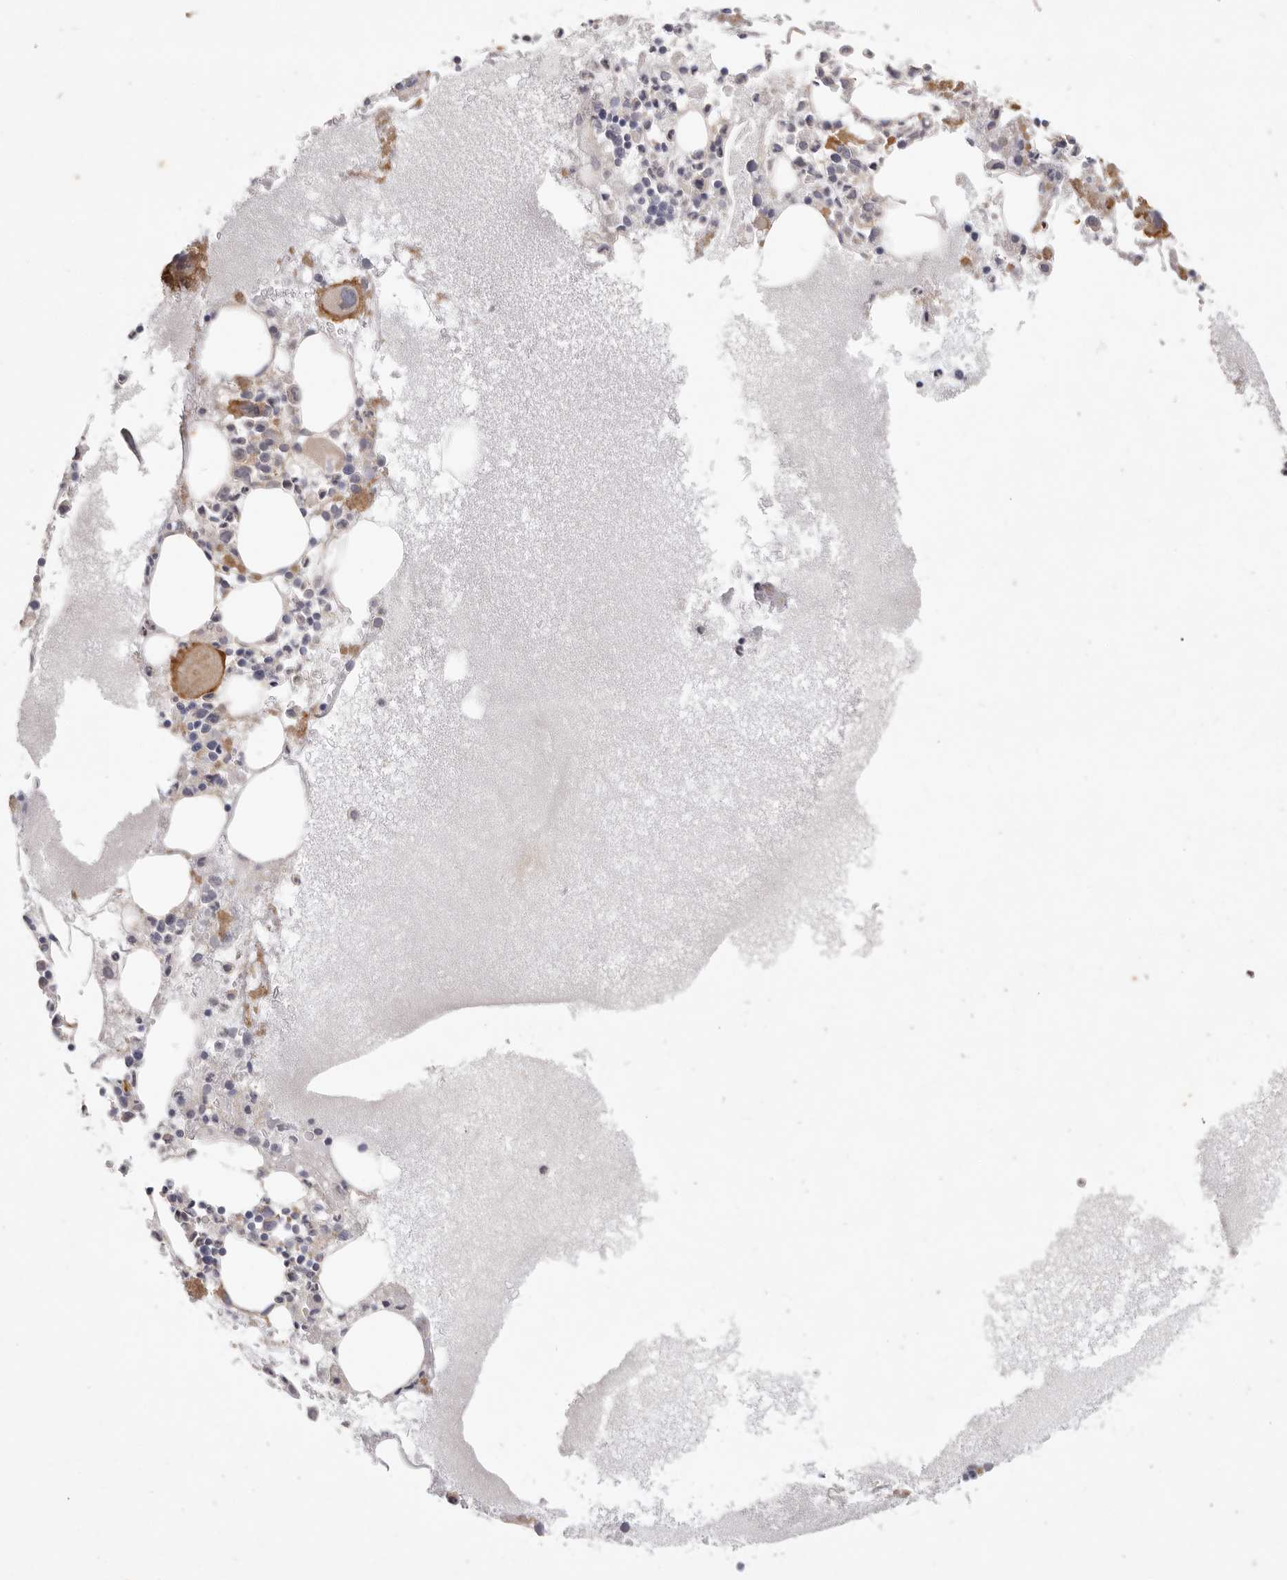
{"staining": {"intensity": "weak", "quantity": ">75%", "location": "cytoplasmic/membranous"}, "tissue": "bone marrow", "cell_type": "Hematopoietic cells", "image_type": "normal", "snomed": [{"axis": "morphology", "description": "Normal tissue, NOS"}, {"axis": "topography", "description": "Bone marrow"}], "caption": "Normal bone marrow demonstrates weak cytoplasmic/membranous expression in about >75% of hematopoietic cells, visualized by immunohistochemistry.", "gene": "ADAMTS9", "patient": {"sex": "female", "age": 52}}